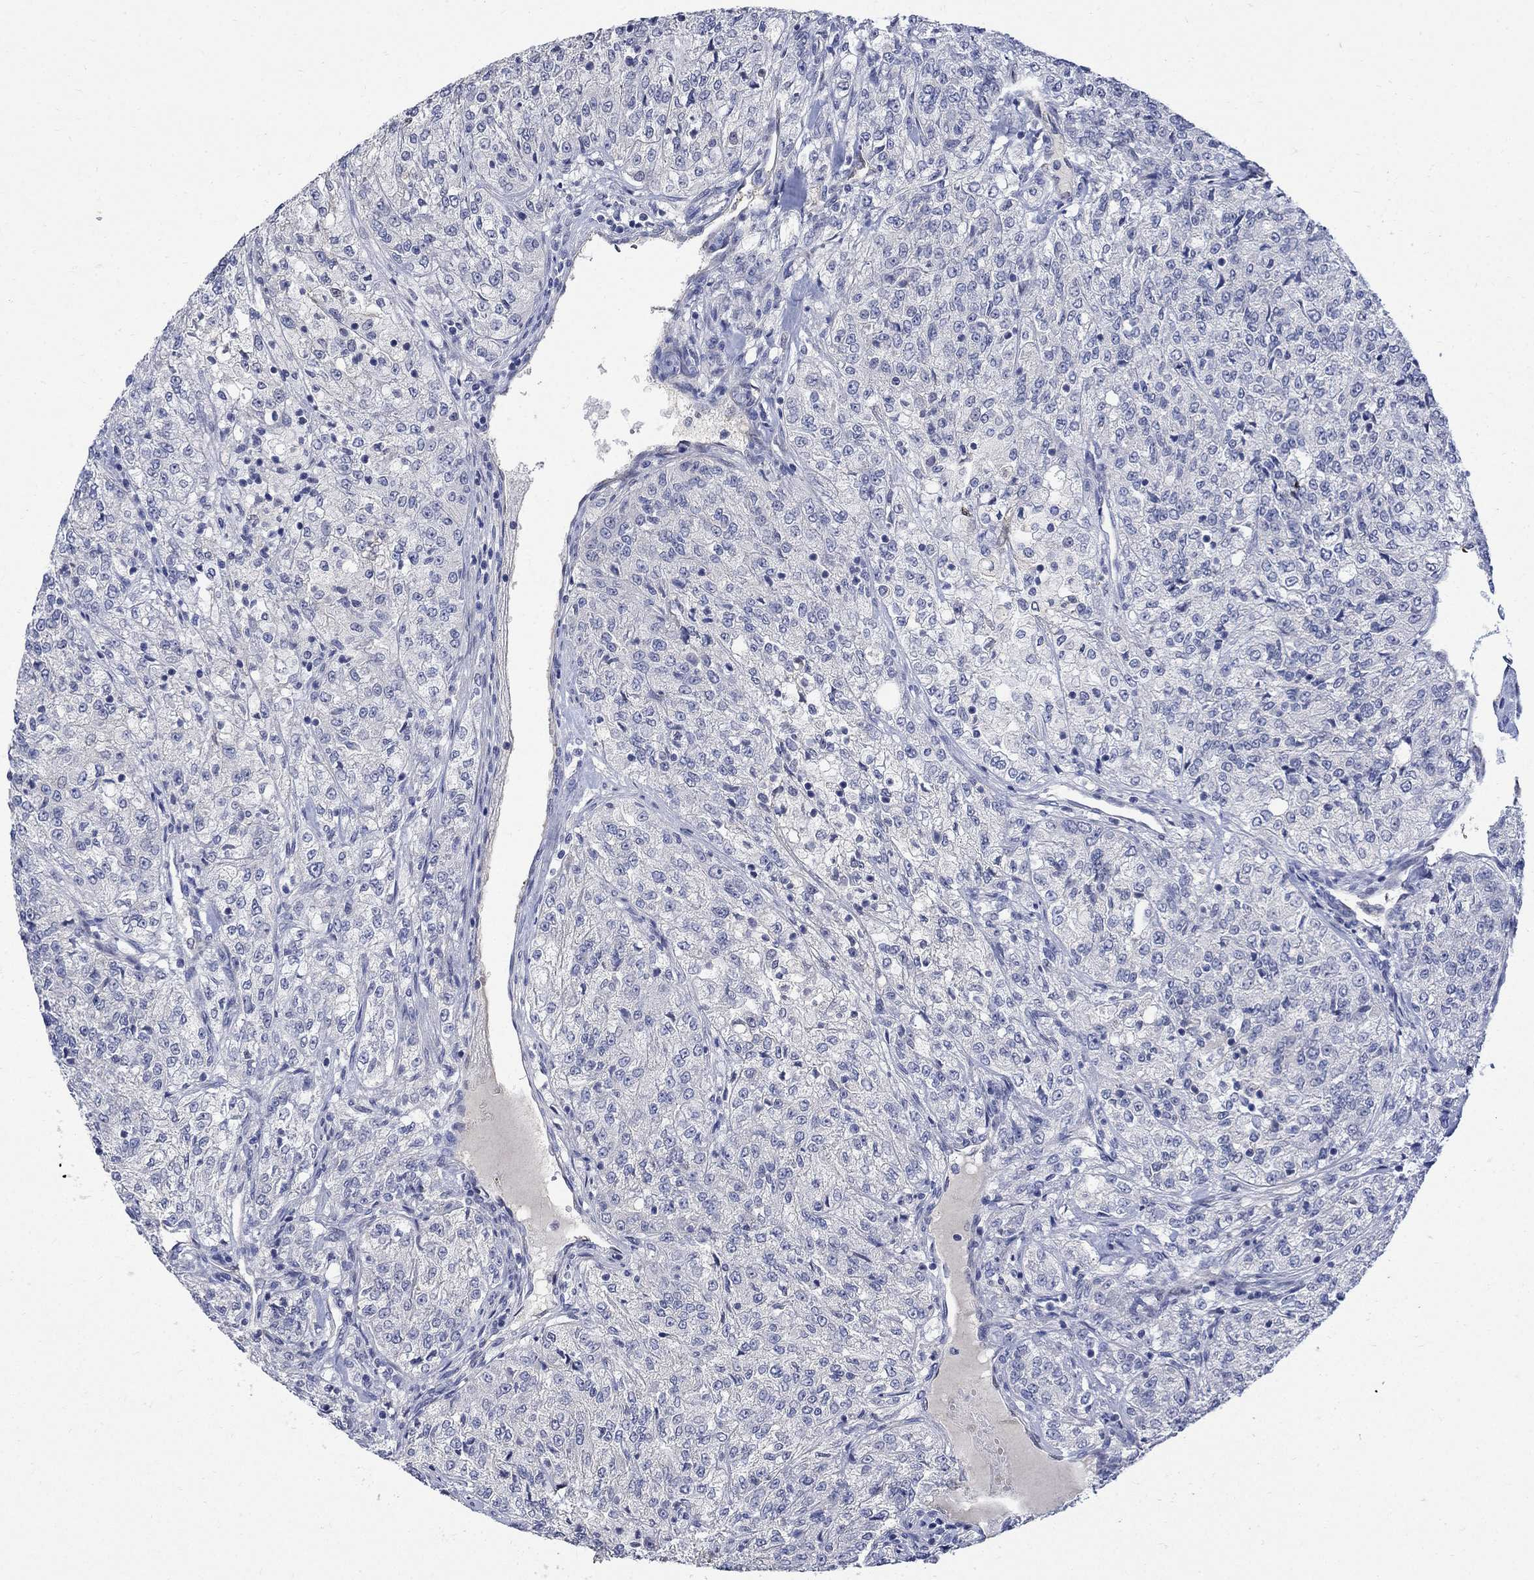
{"staining": {"intensity": "negative", "quantity": "none", "location": "none"}, "tissue": "renal cancer", "cell_type": "Tumor cells", "image_type": "cancer", "snomed": [{"axis": "morphology", "description": "Adenocarcinoma, NOS"}, {"axis": "topography", "description": "Kidney"}], "caption": "IHC image of human renal cancer (adenocarcinoma) stained for a protein (brown), which exhibits no expression in tumor cells. (Brightfield microscopy of DAB (3,3'-diaminobenzidine) immunohistochemistry at high magnification).", "gene": "TGM2", "patient": {"sex": "female", "age": 63}}